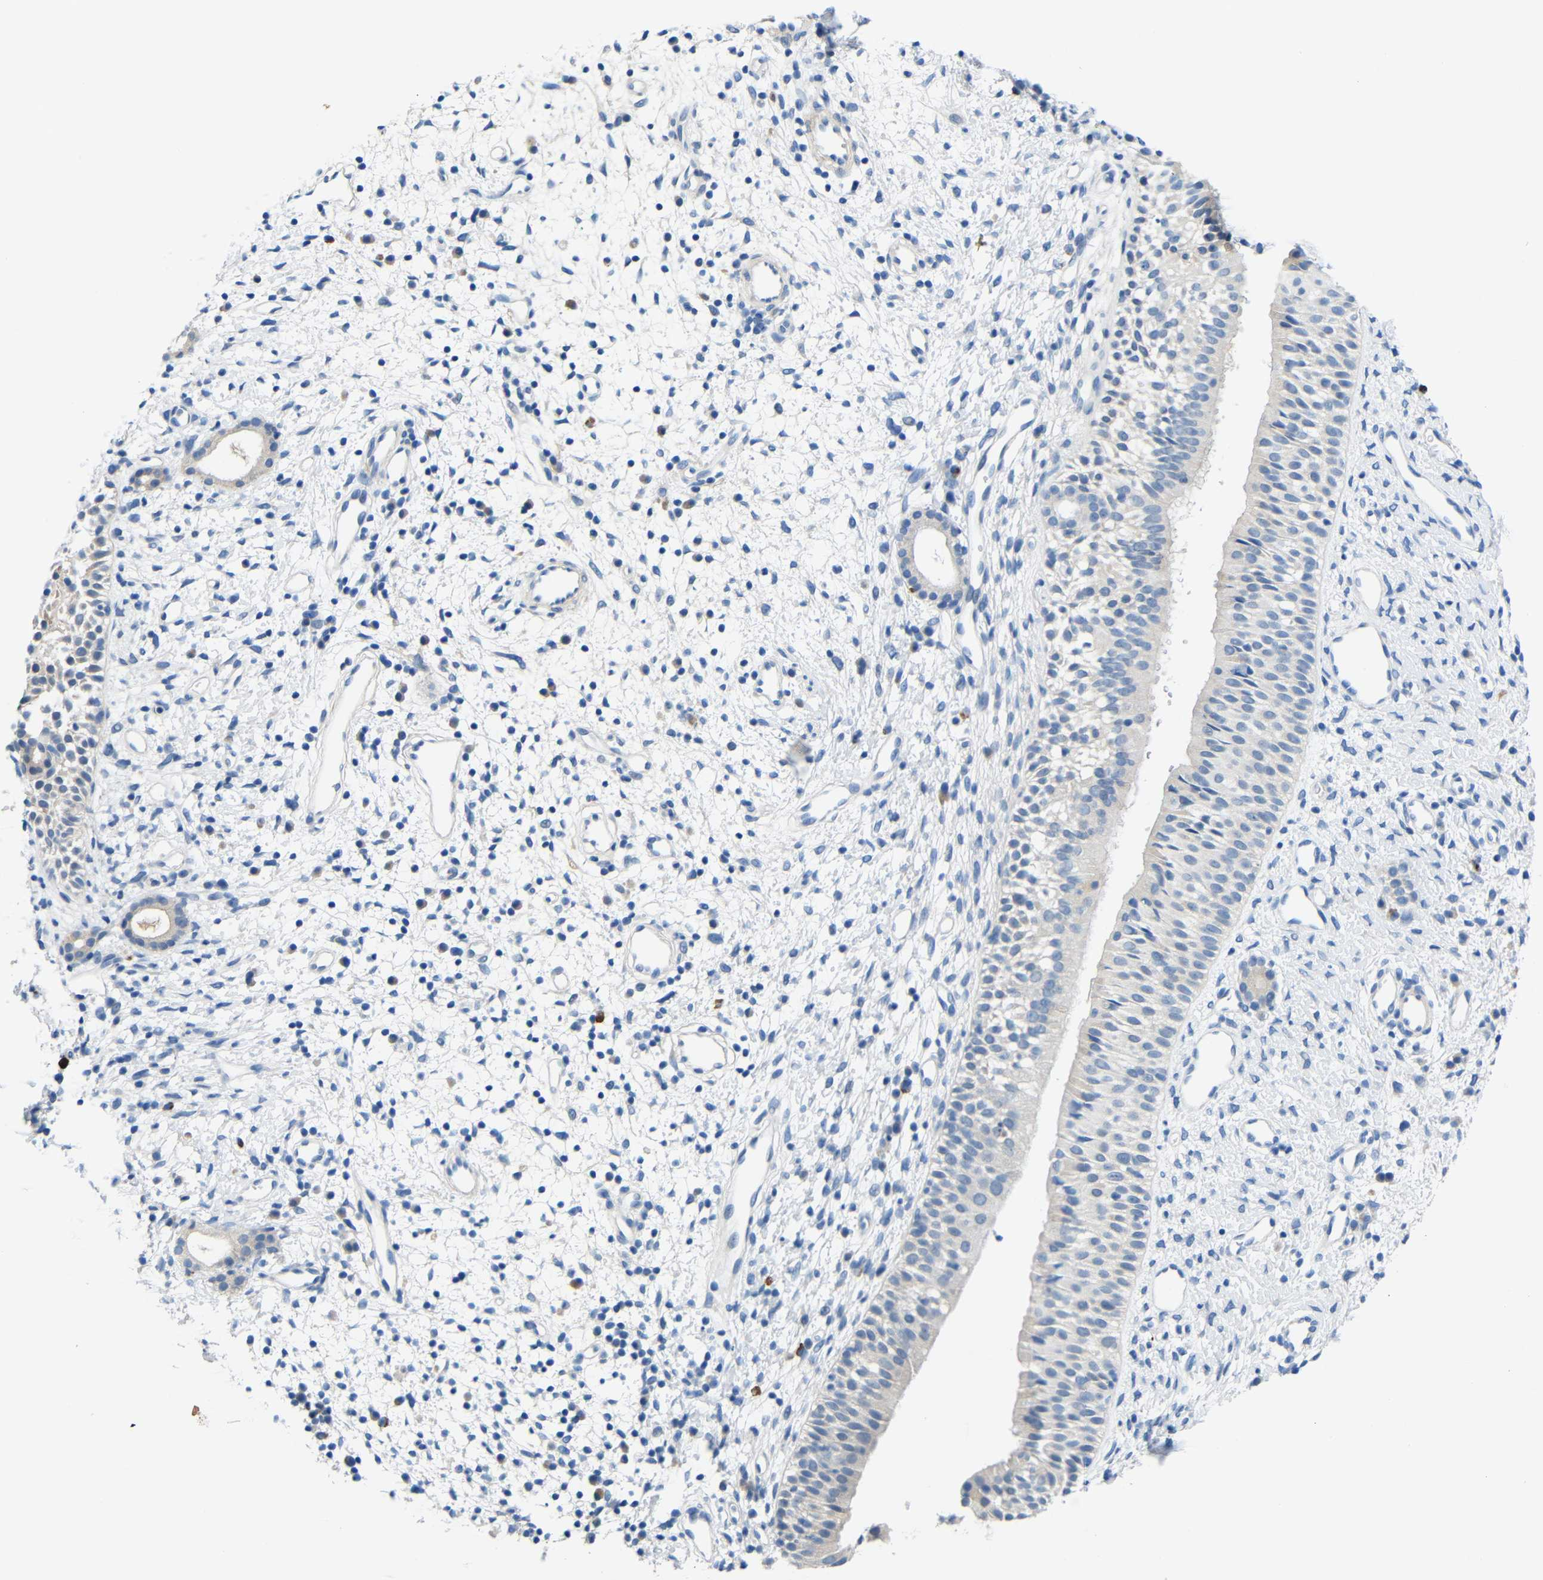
{"staining": {"intensity": "weak", "quantity": "25%-75%", "location": "cytoplasmic/membranous"}, "tissue": "nasopharynx", "cell_type": "Respiratory epithelial cells", "image_type": "normal", "snomed": [{"axis": "morphology", "description": "Normal tissue, NOS"}, {"axis": "topography", "description": "Nasopharynx"}], "caption": "IHC image of unremarkable nasopharynx: nasopharynx stained using immunohistochemistry exhibits low levels of weak protein expression localized specifically in the cytoplasmic/membranous of respiratory epithelial cells, appearing as a cytoplasmic/membranous brown color.", "gene": "NEGR1", "patient": {"sex": "male", "age": 22}}